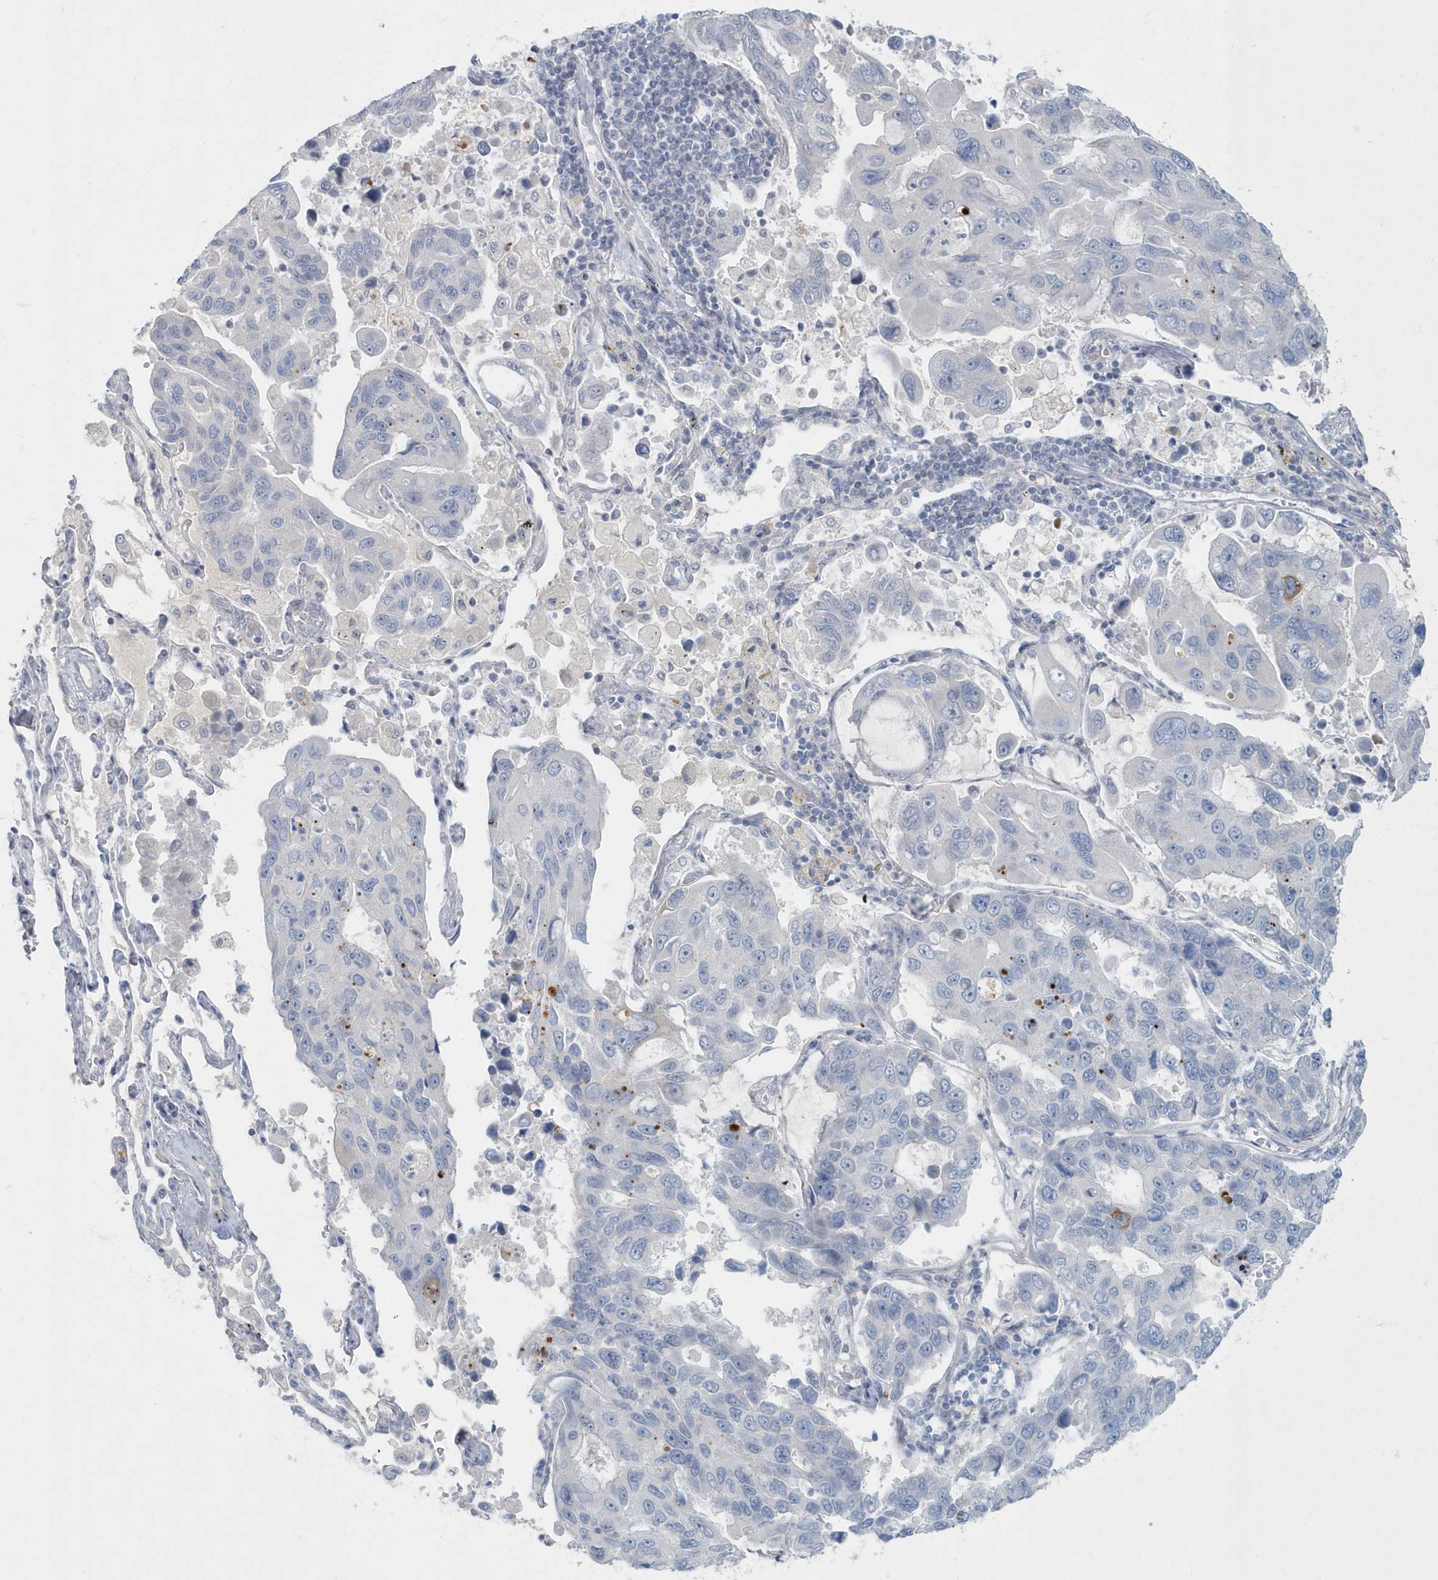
{"staining": {"intensity": "negative", "quantity": "none", "location": "none"}, "tissue": "lung cancer", "cell_type": "Tumor cells", "image_type": "cancer", "snomed": [{"axis": "morphology", "description": "Adenocarcinoma, NOS"}, {"axis": "topography", "description": "Lung"}], "caption": "Immunohistochemical staining of adenocarcinoma (lung) exhibits no significant expression in tumor cells. (Brightfield microscopy of DAB (3,3'-diaminobenzidine) immunohistochemistry (IHC) at high magnification).", "gene": "MYOT", "patient": {"sex": "male", "age": 64}}